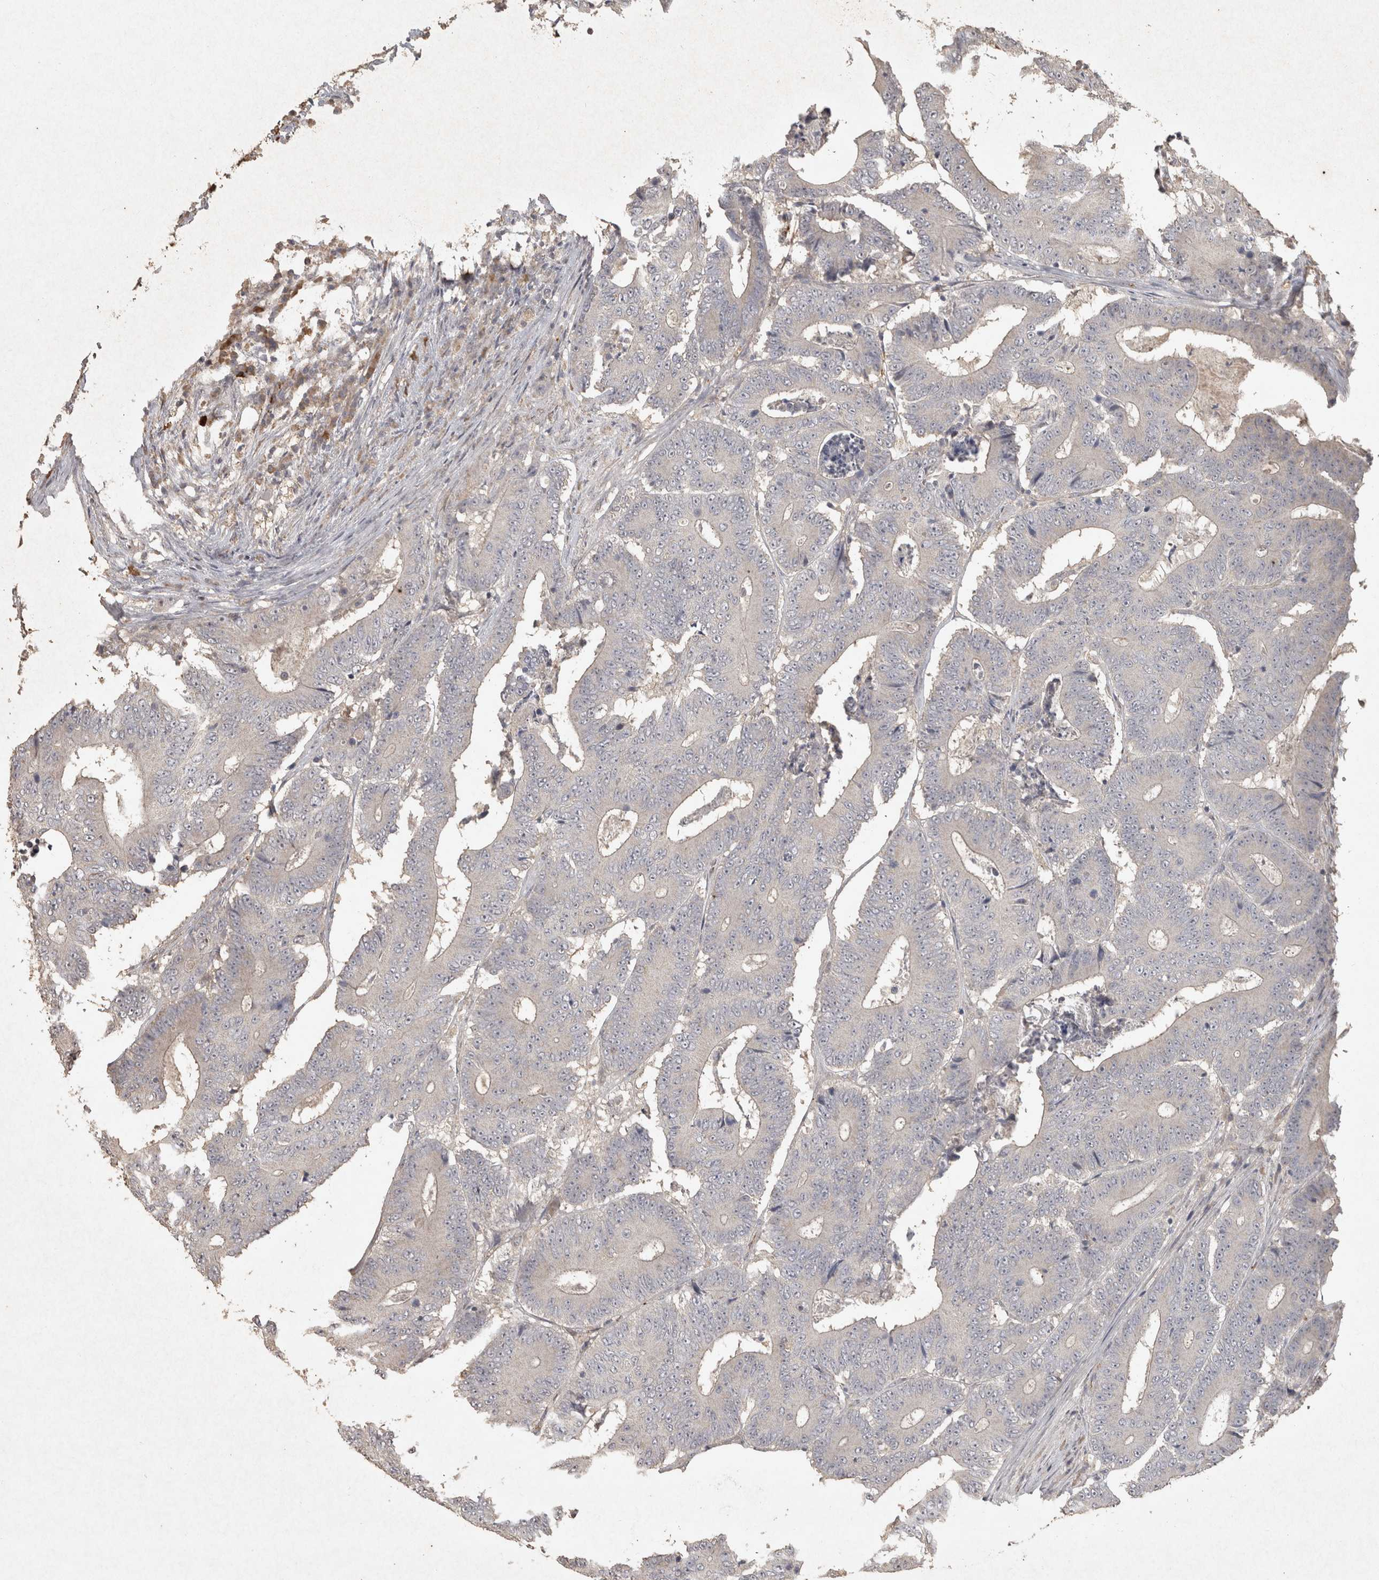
{"staining": {"intensity": "weak", "quantity": "25%-75%", "location": "cytoplasmic/membranous"}, "tissue": "colorectal cancer", "cell_type": "Tumor cells", "image_type": "cancer", "snomed": [{"axis": "morphology", "description": "Adenocarcinoma, NOS"}, {"axis": "topography", "description": "Colon"}], "caption": "Immunohistochemical staining of colorectal cancer shows low levels of weak cytoplasmic/membranous protein positivity in about 25%-75% of tumor cells.", "gene": "OSTN", "patient": {"sex": "male", "age": 83}}